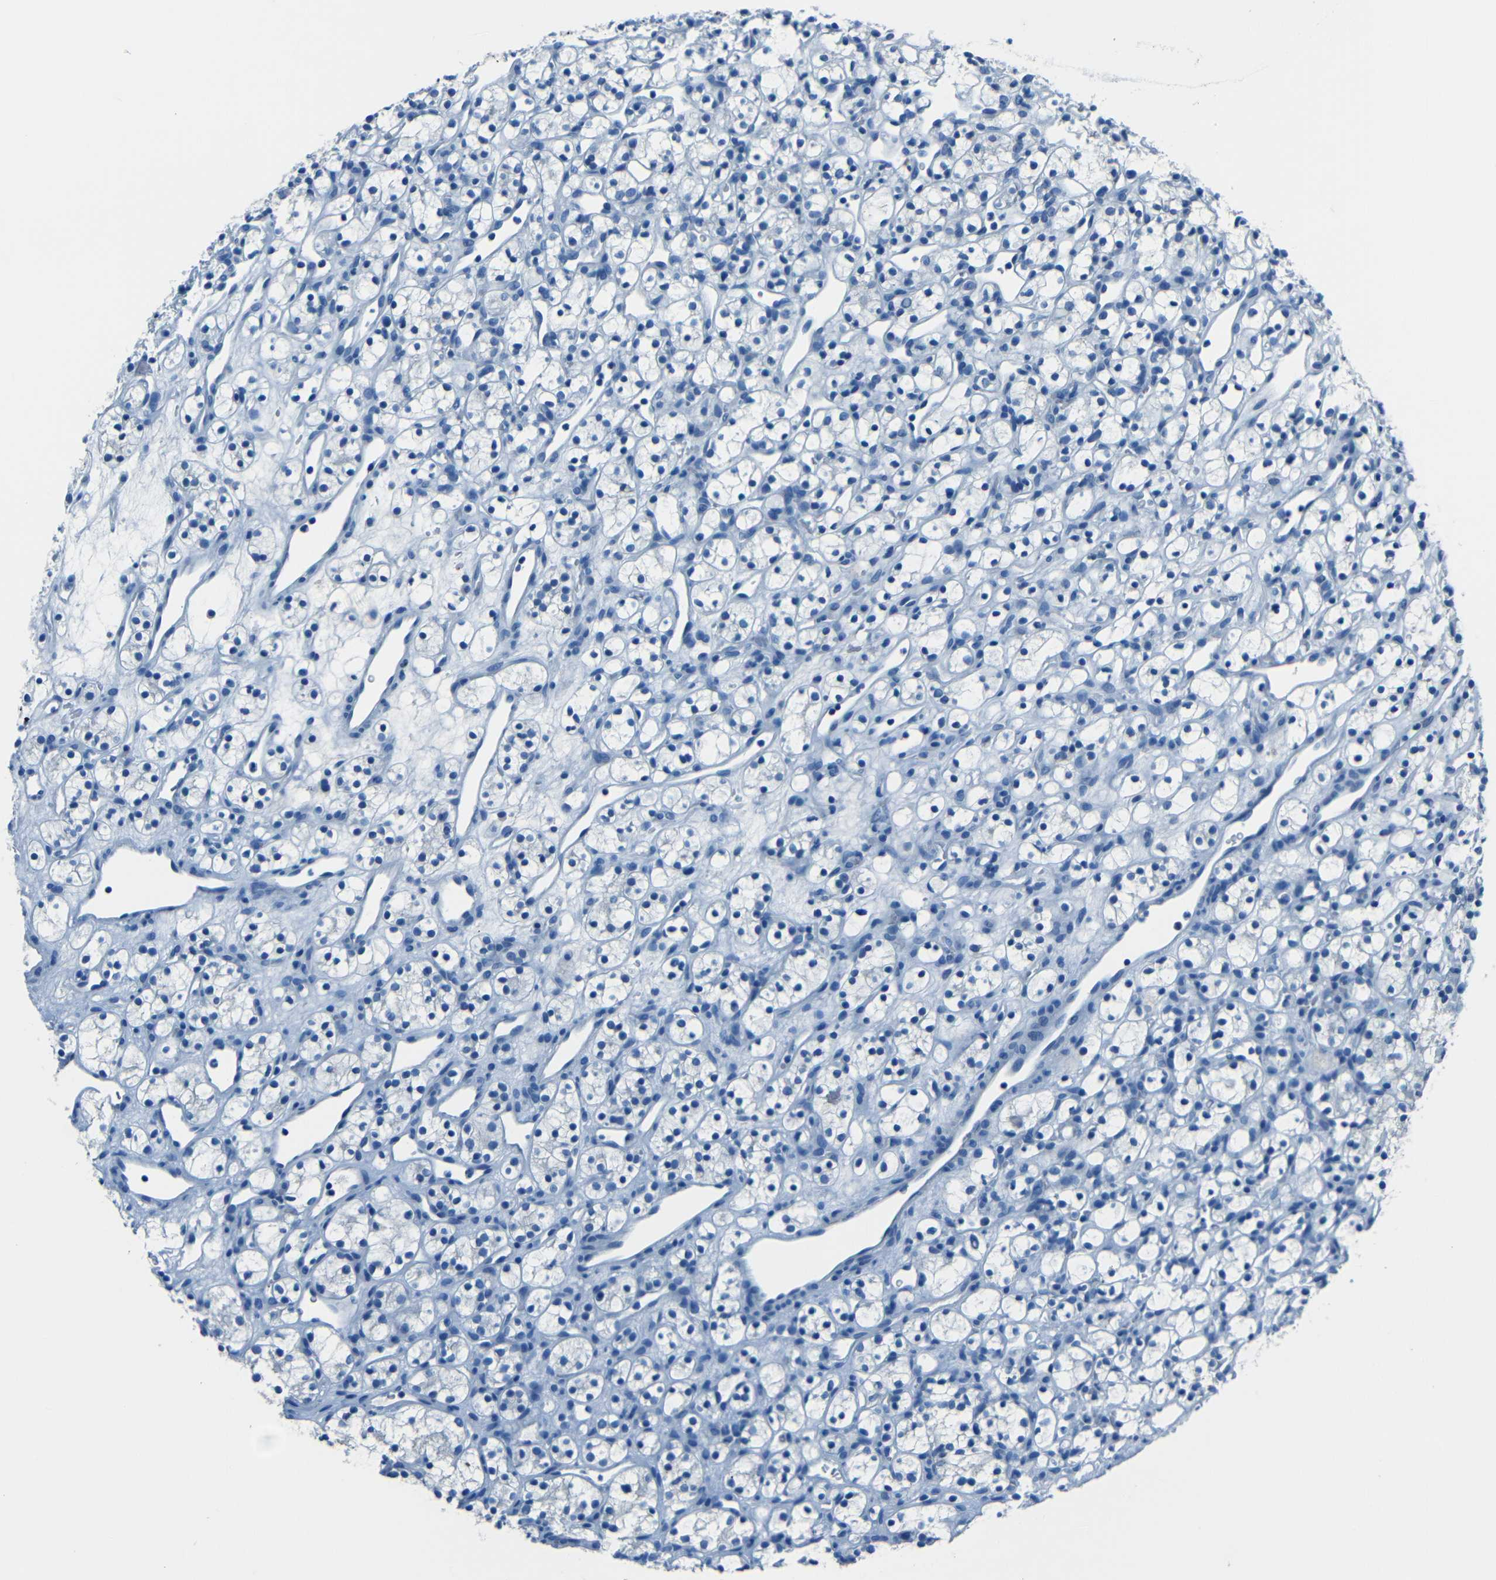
{"staining": {"intensity": "negative", "quantity": "none", "location": "none"}, "tissue": "renal cancer", "cell_type": "Tumor cells", "image_type": "cancer", "snomed": [{"axis": "morphology", "description": "Adenocarcinoma, NOS"}, {"axis": "topography", "description": "Kidney"}], "caption": "Renal cancer (adenocarcinoma) was stained to show a protein in brown. There is no significant positivity in tumor cells.", "gene": "FBN2", "patient": {"sex": "female", "age": 60}}